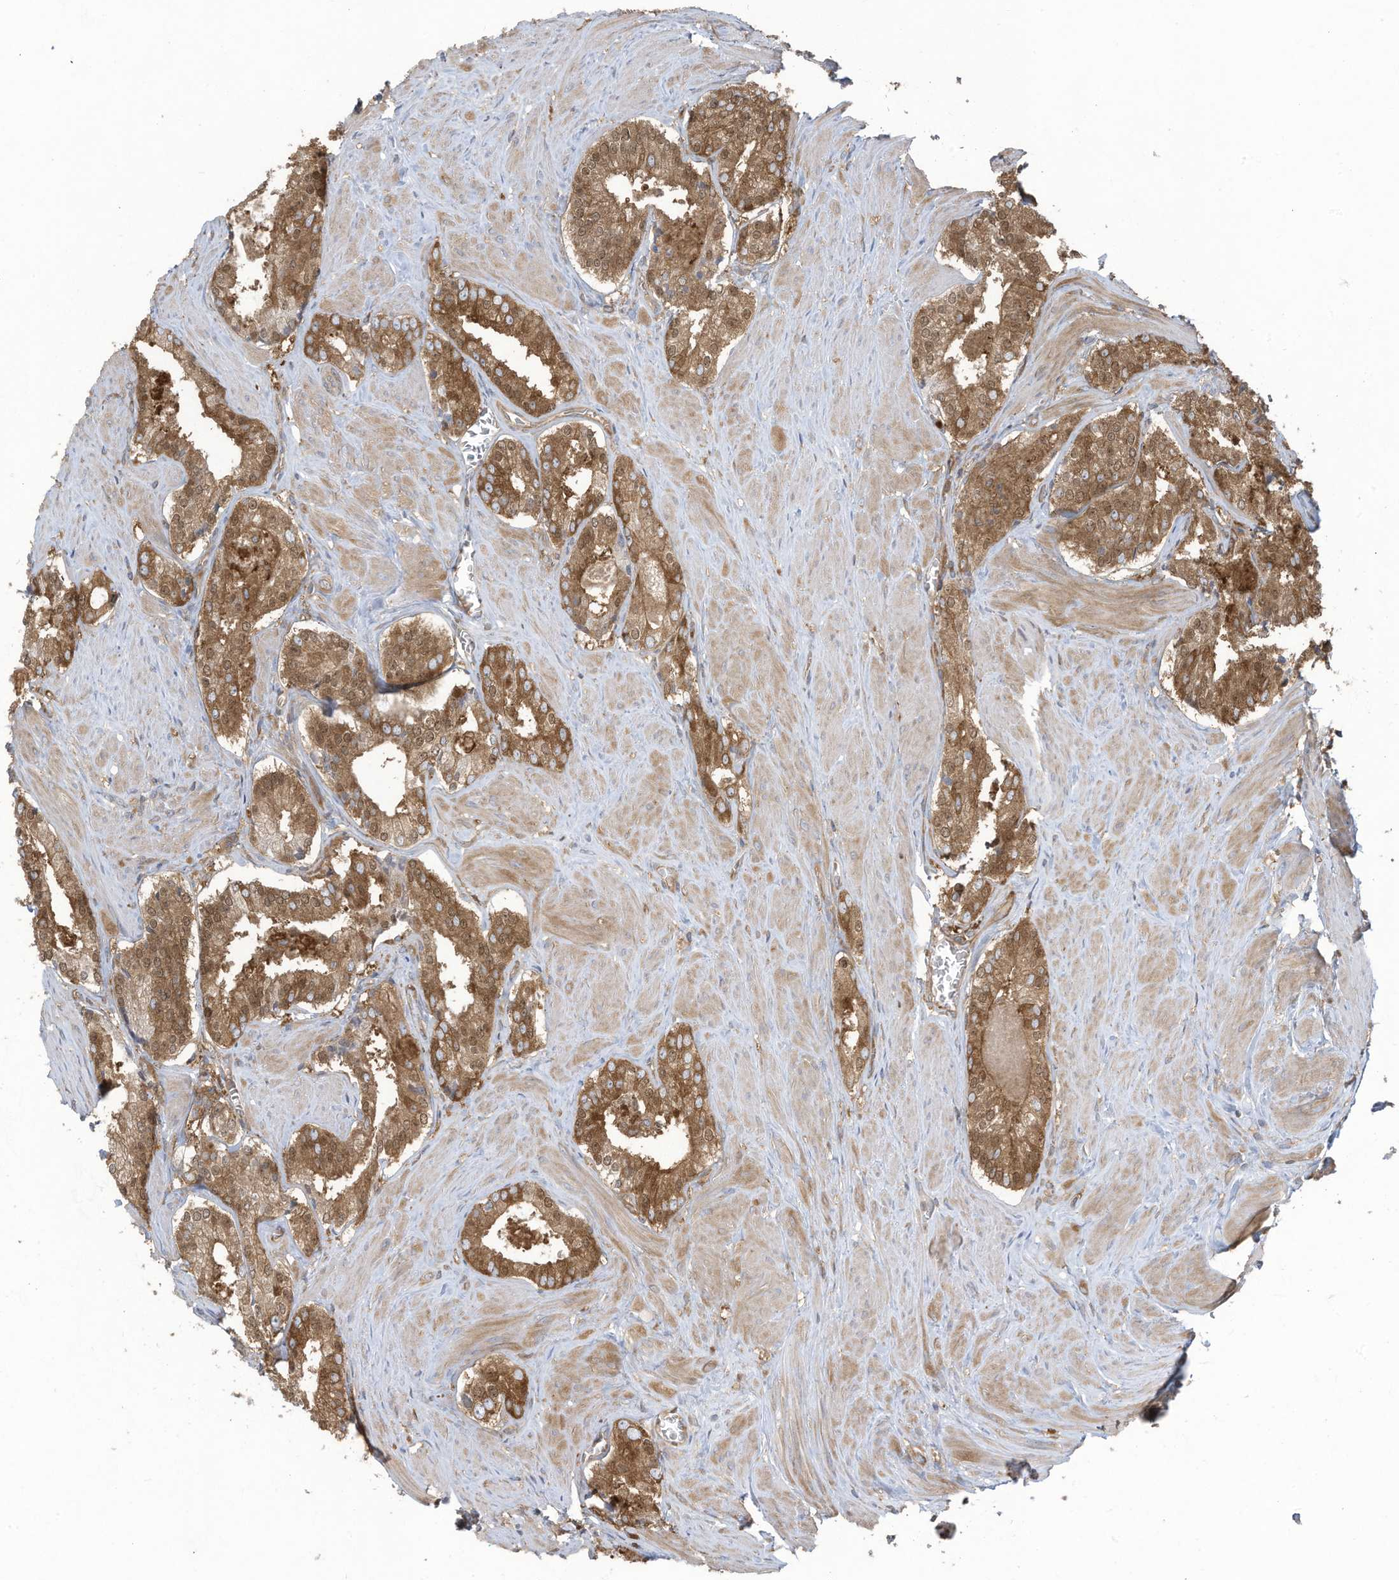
{"staining": {"intensity": "moderate", "quantity": ">75%", "location": "cytoplasmic/membranous,nuclear"}, "tissue": "prostate cancer", "cell_type": "Tumor cells", "image_type": "cancer", "snomed": [{"axis": "morphology", "description": "Adenocarcinoma, Low grade"}, {"axis": "topography", "description": "Prostate"}], "caption": "Tumor cells show medium levels of moderate cytoplasmic/membranous and nuclear positivity in approximately >75% of cells in adenocarcinoma (low-grade) (prostate). (DAB IHC, brown staining for protein, blue staining for nuclei).", "gene": "OLA1", "patient": {"sex": "male", "age": 54}}